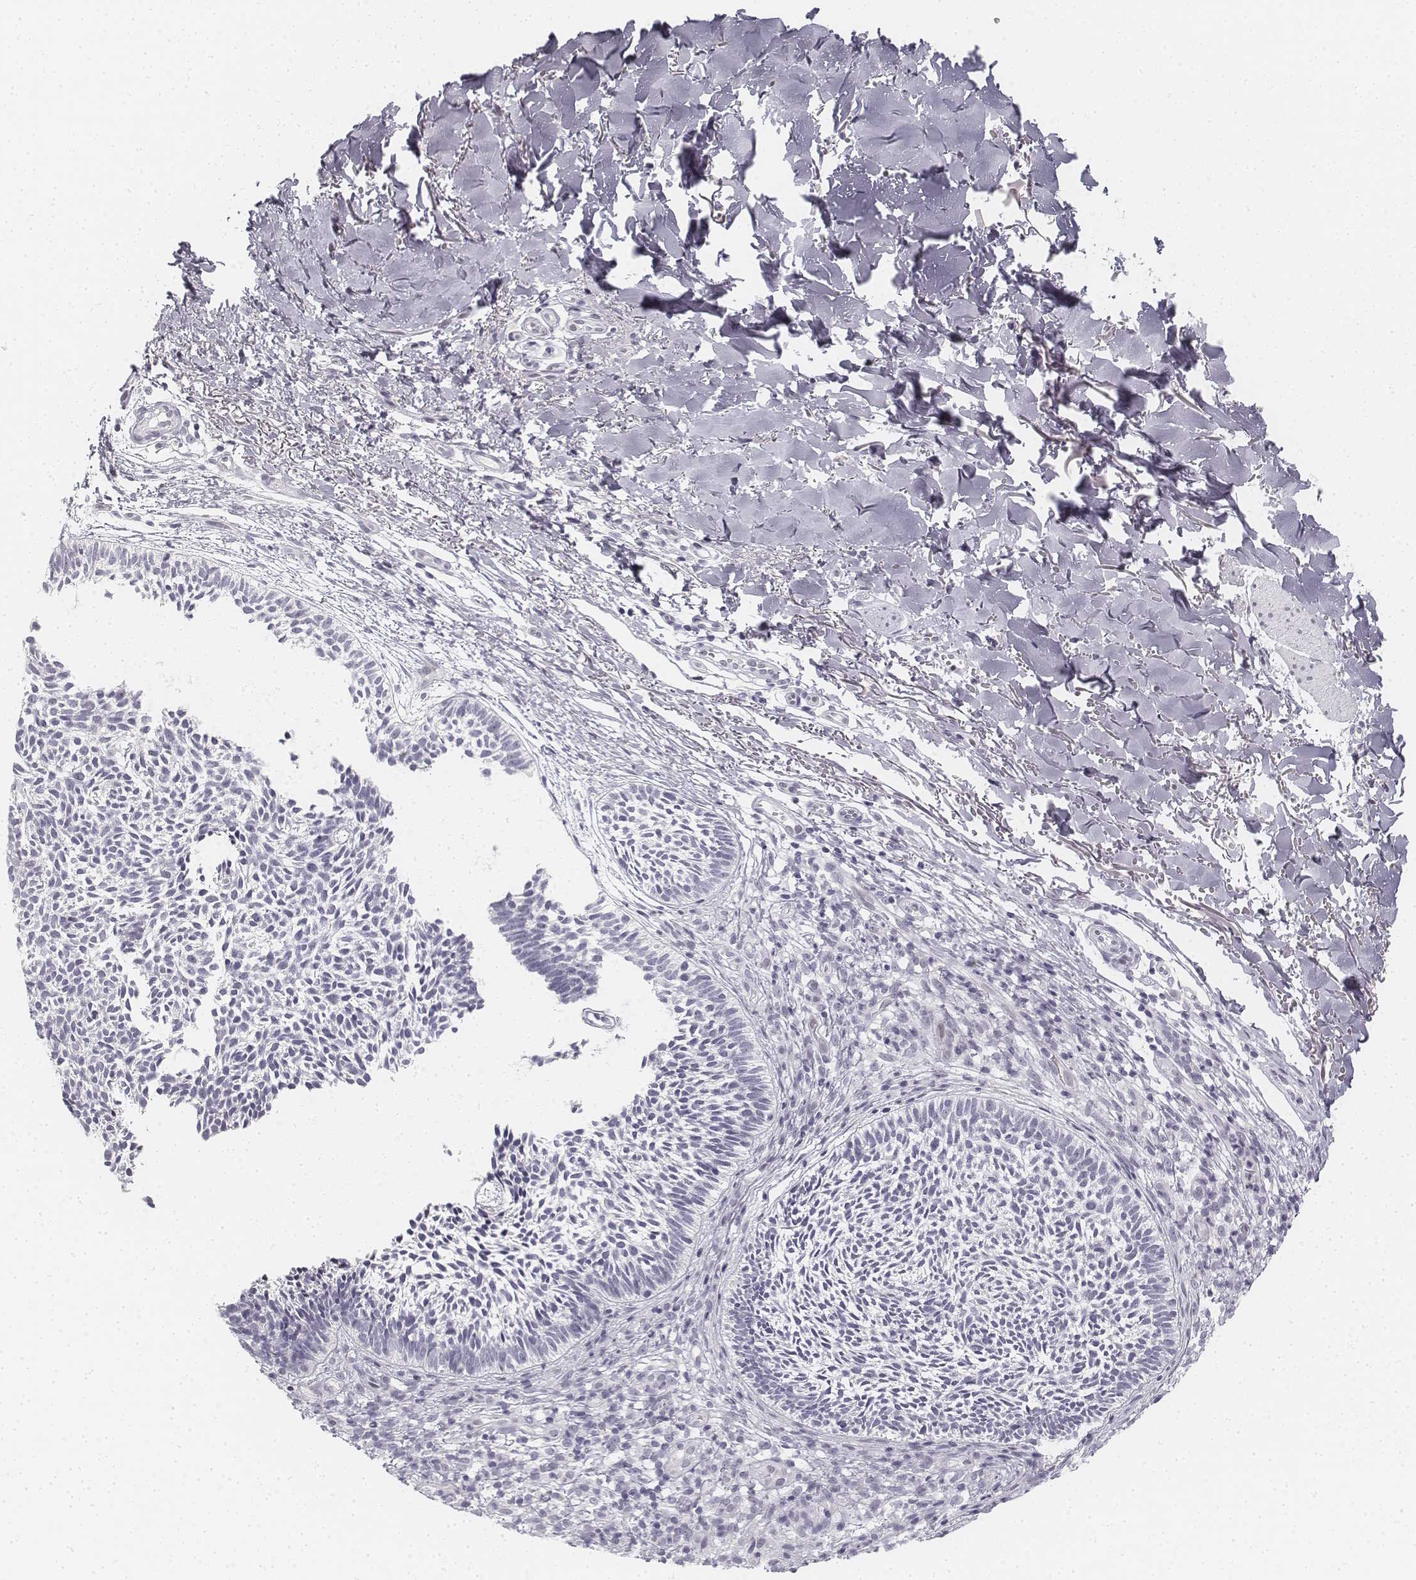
{"staining": {"intensity": "negative", "quantity": "none", "location": "none"}, "tissue": "skin cancer", "cell_type": "Tumor cells", "image_type": "cancer", "snomed": [{"axis": "morphology", "description": "Basal cell carcinoma"}, {"axis": "topography", "description": "Skin"}], "caption": "Micrograph shows no significant protein staining in tumor cells of basal cell carcinoma (skin).", "gene": "KRTAP2-1", "patient": {"sex": "male", "age": 78}}